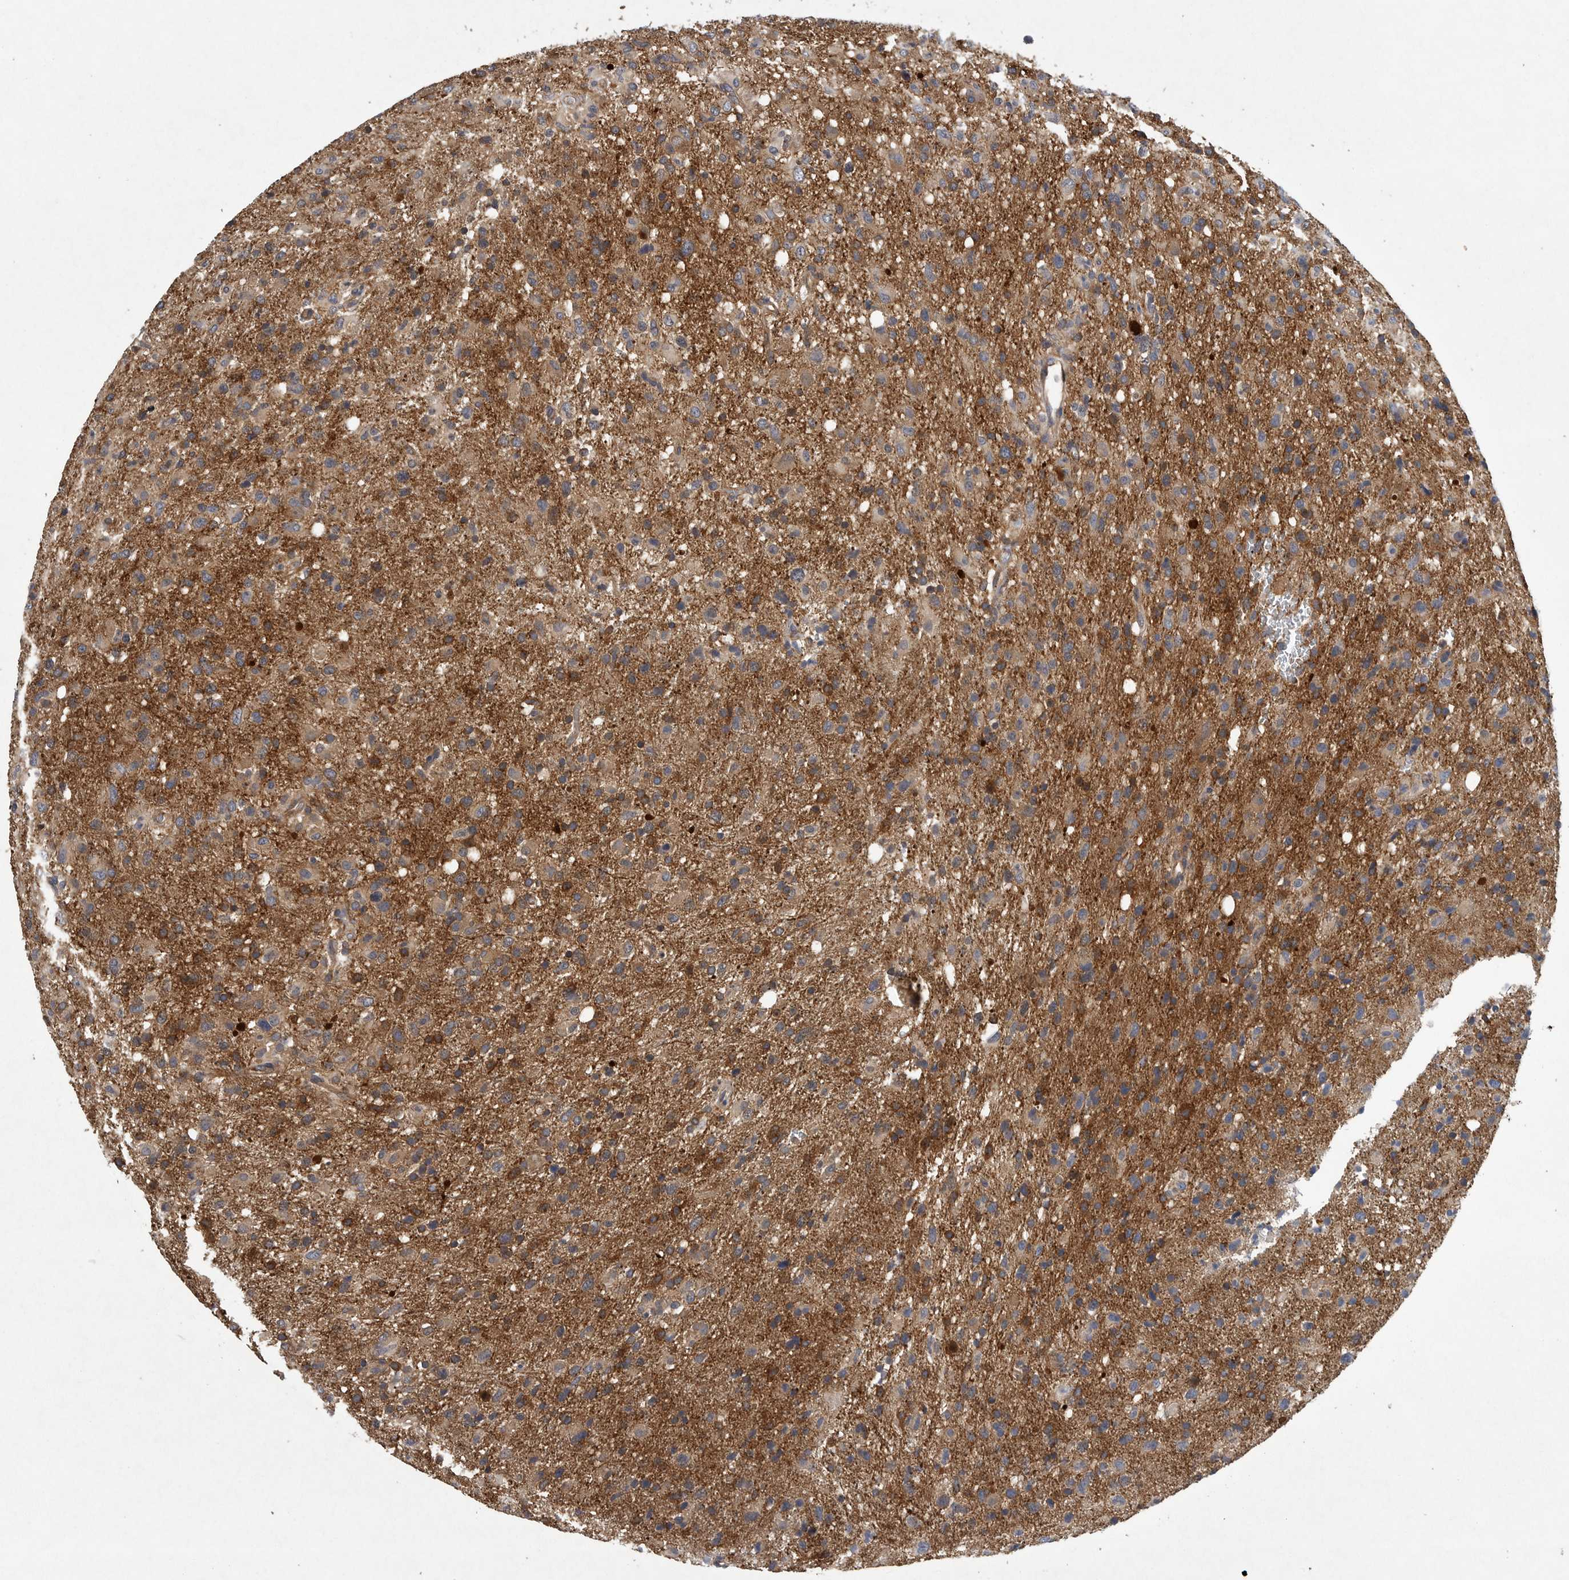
{"staining": {"intensity": "moderate", "quantity": ">75%", "location": "cytoplasmic/membranous"}, "tissue": "glioma", "cell_type": "Tumor cells", "image_type": "cancer", "snomed": [{"axis": "morphology", "description": "Glioma, malignant, High grade"}, {"axis": "topography", "description": "Brain"}], "caption": "Approximately >75% of tumor cells in glioma reveal moderate cytoplasmic/membranous protein expression as visualized by brown immunohistochemical staining.", "gene": "OXR1", "patient": {"sex": "female", "age": 57}}